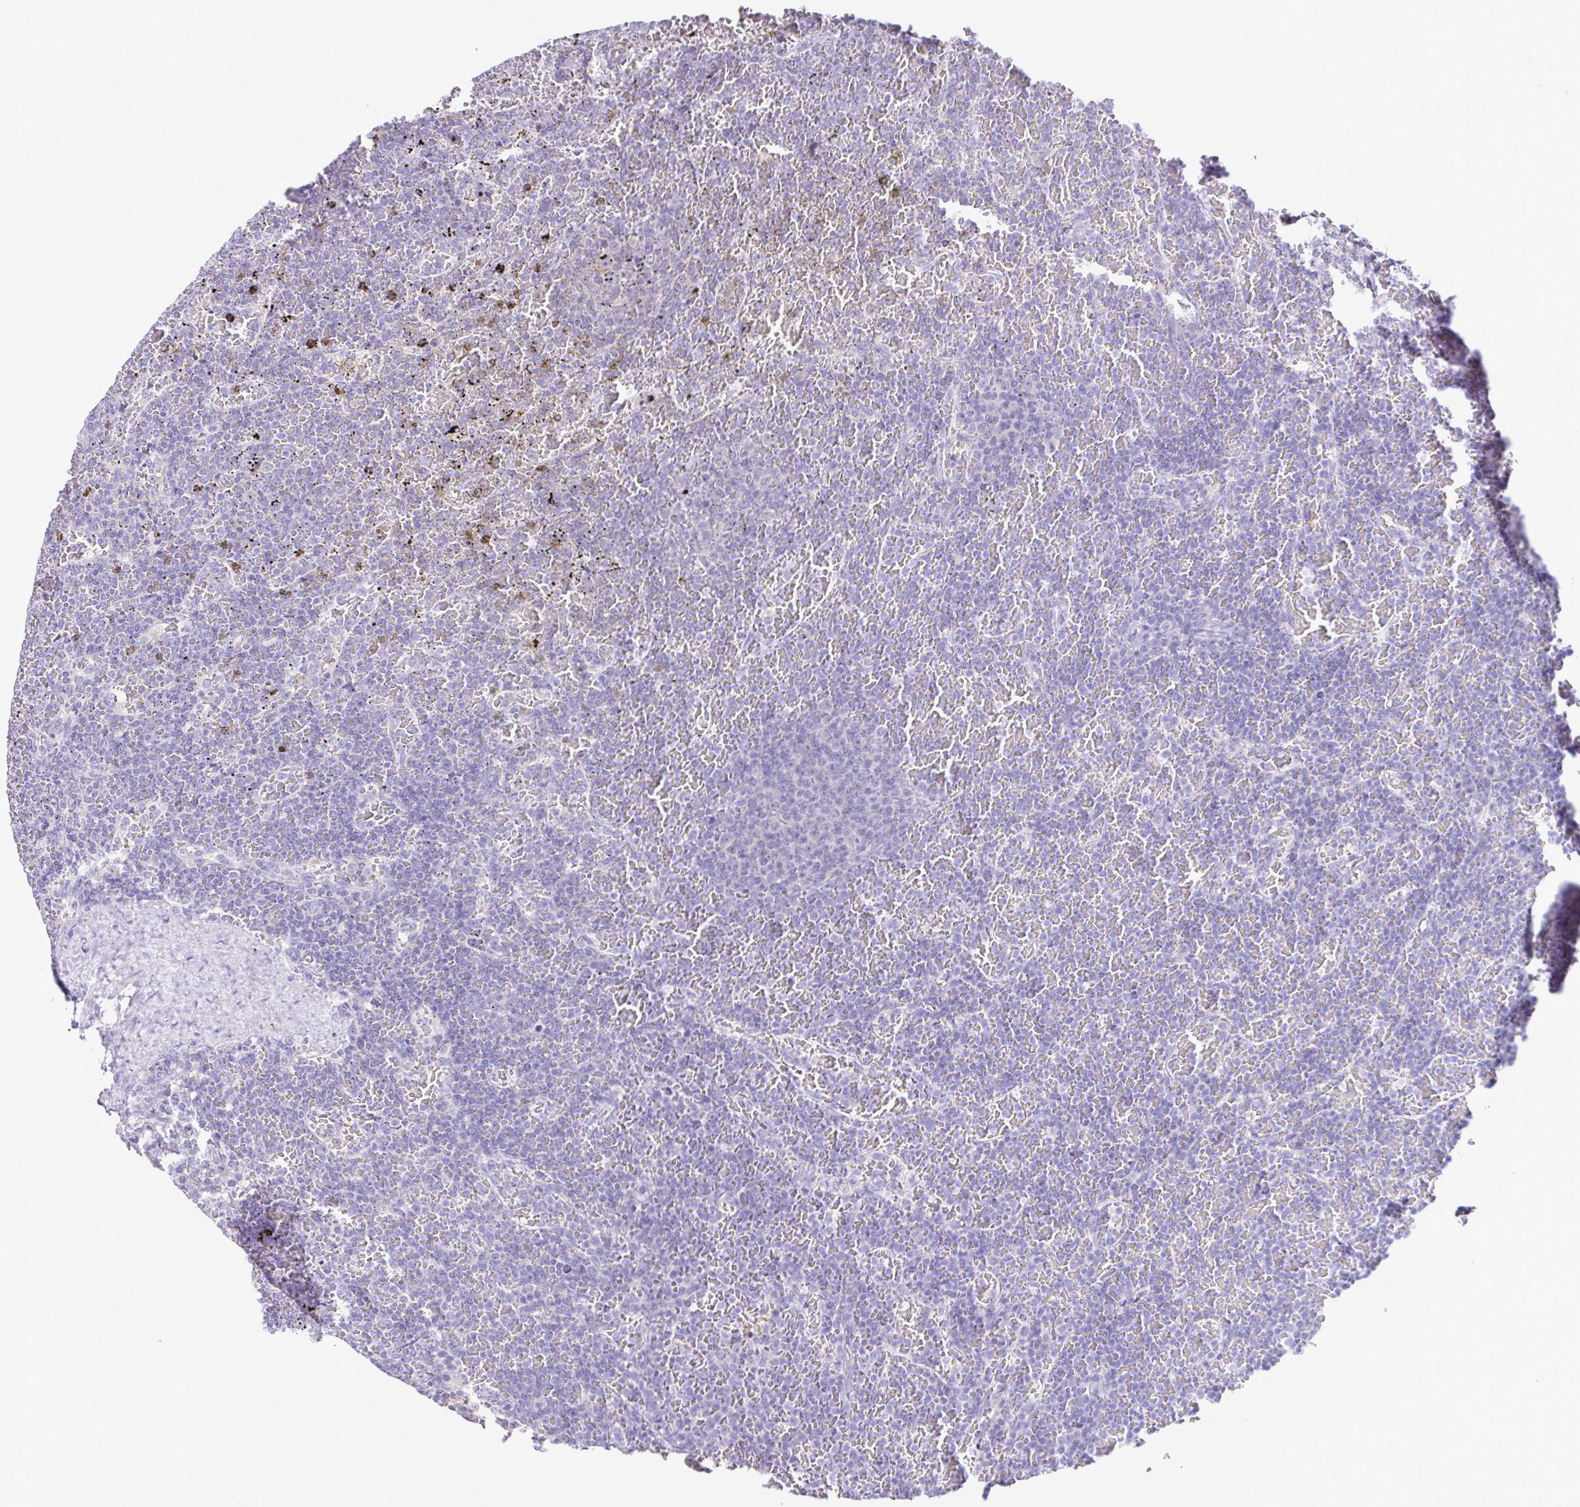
{"staining": {"intensity": "negative", "quantity": "none", "location": "none"}, "tissue": "lymphoma", "cell_type": "Tumor cells", "image_type": "cancer", "snomed": [{"axis": "morphology", "description": "Malignant lymphoma, non-Hodgkin's type, Low grade"}, {"axis": "topography", "description": "Spleen"}], "caption": "Immunohistochemical staining of human lymphoma displays no significant expression in tumor cells.", "gene": "CYP17A1", "patient": {"sex": "female", "age": 77}}